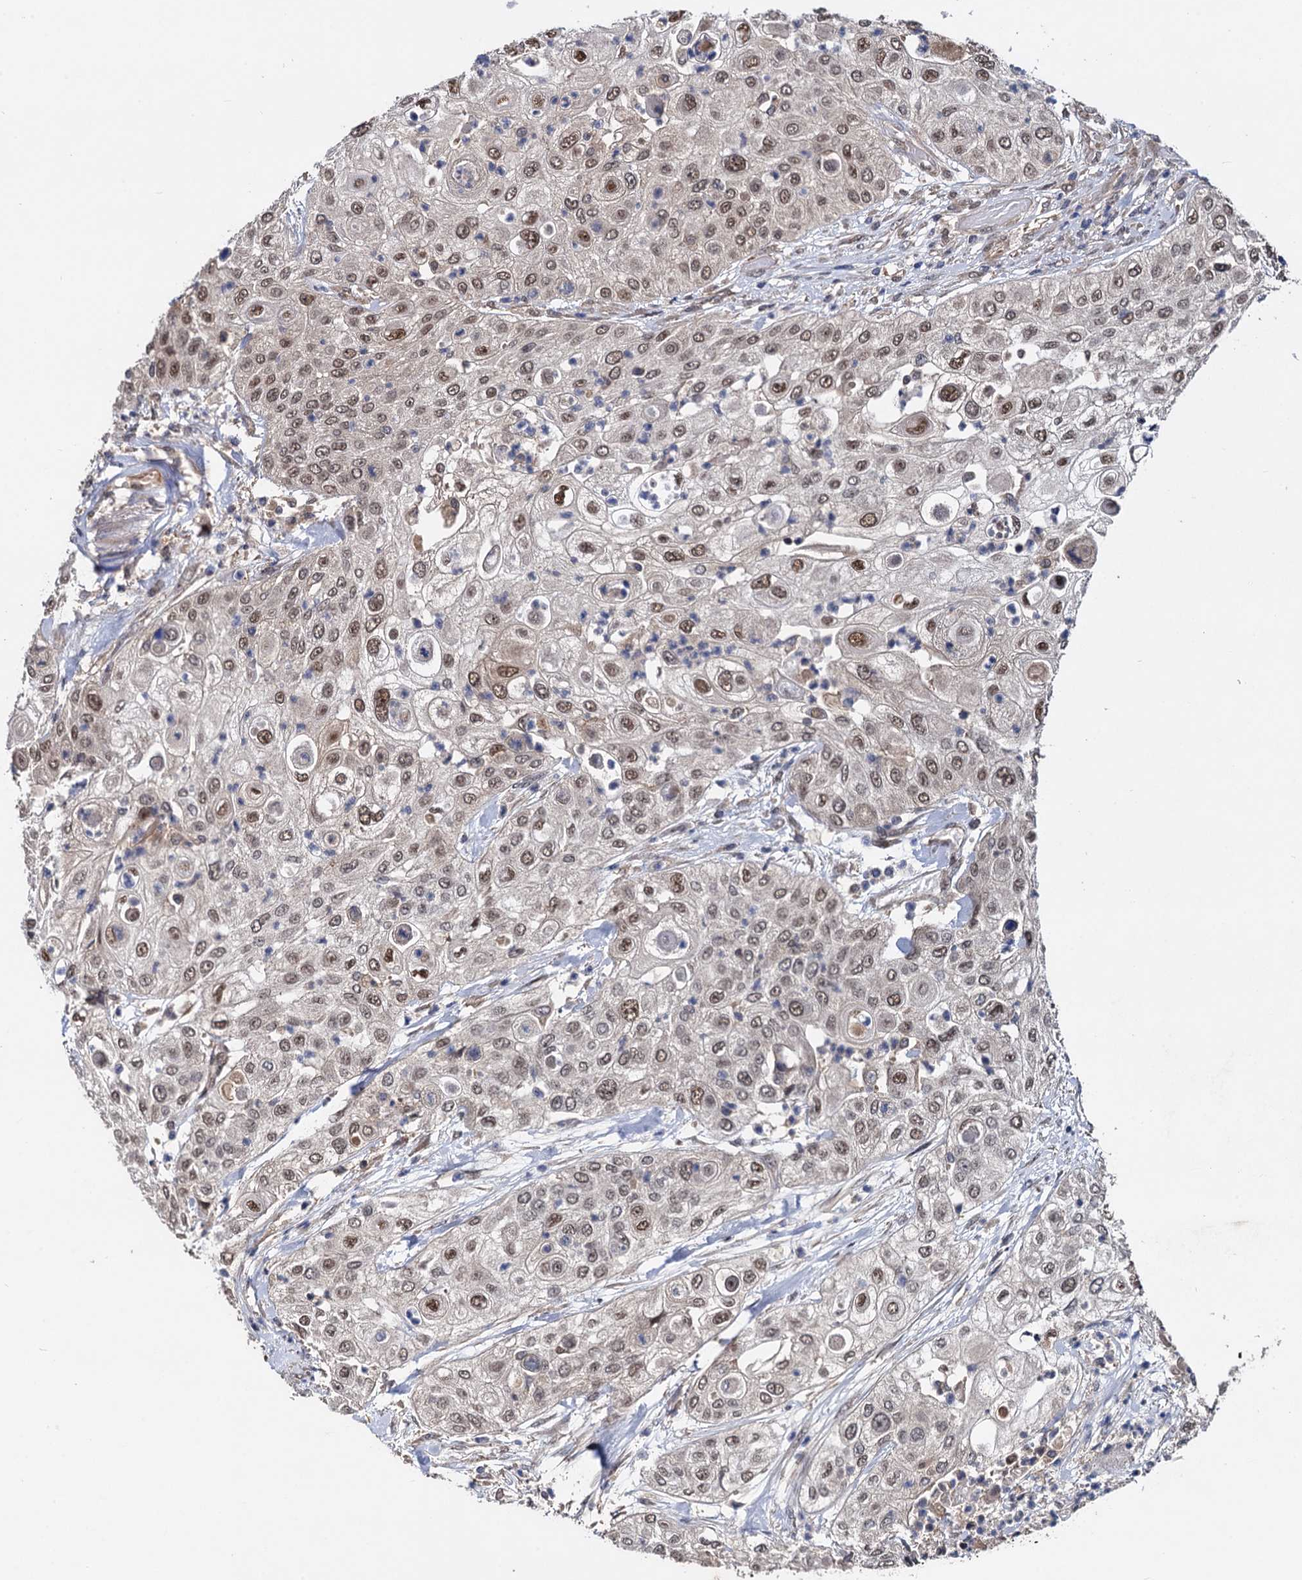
{"staining": {"intensity": "moderate", "quantity": "25%-75%", "location": "nuclear"}, "tissue": "urothelial cancer", "cell_type": "Tumor cells", "image_type": "cancer", "snomed": [{"axis": "morphology", "description": "Urothelial carcinoma, High grade"}, {"axis": "topography", "description": "Urinary bladder"}], "caption": "Immunohistochemistry (IHC) staining of urothelial cancer, which reveals medium levels of moderate nuclear staining in approximately 25%-75% of tumor cells indicating moderate nuclear protein staining. The staining was performed using DAB (brown) for protein detection and nuclei were counterstained in hematoxylin (blue).", "gene": "PSMD4", "patient": {"sex": "female", "age": 79}}